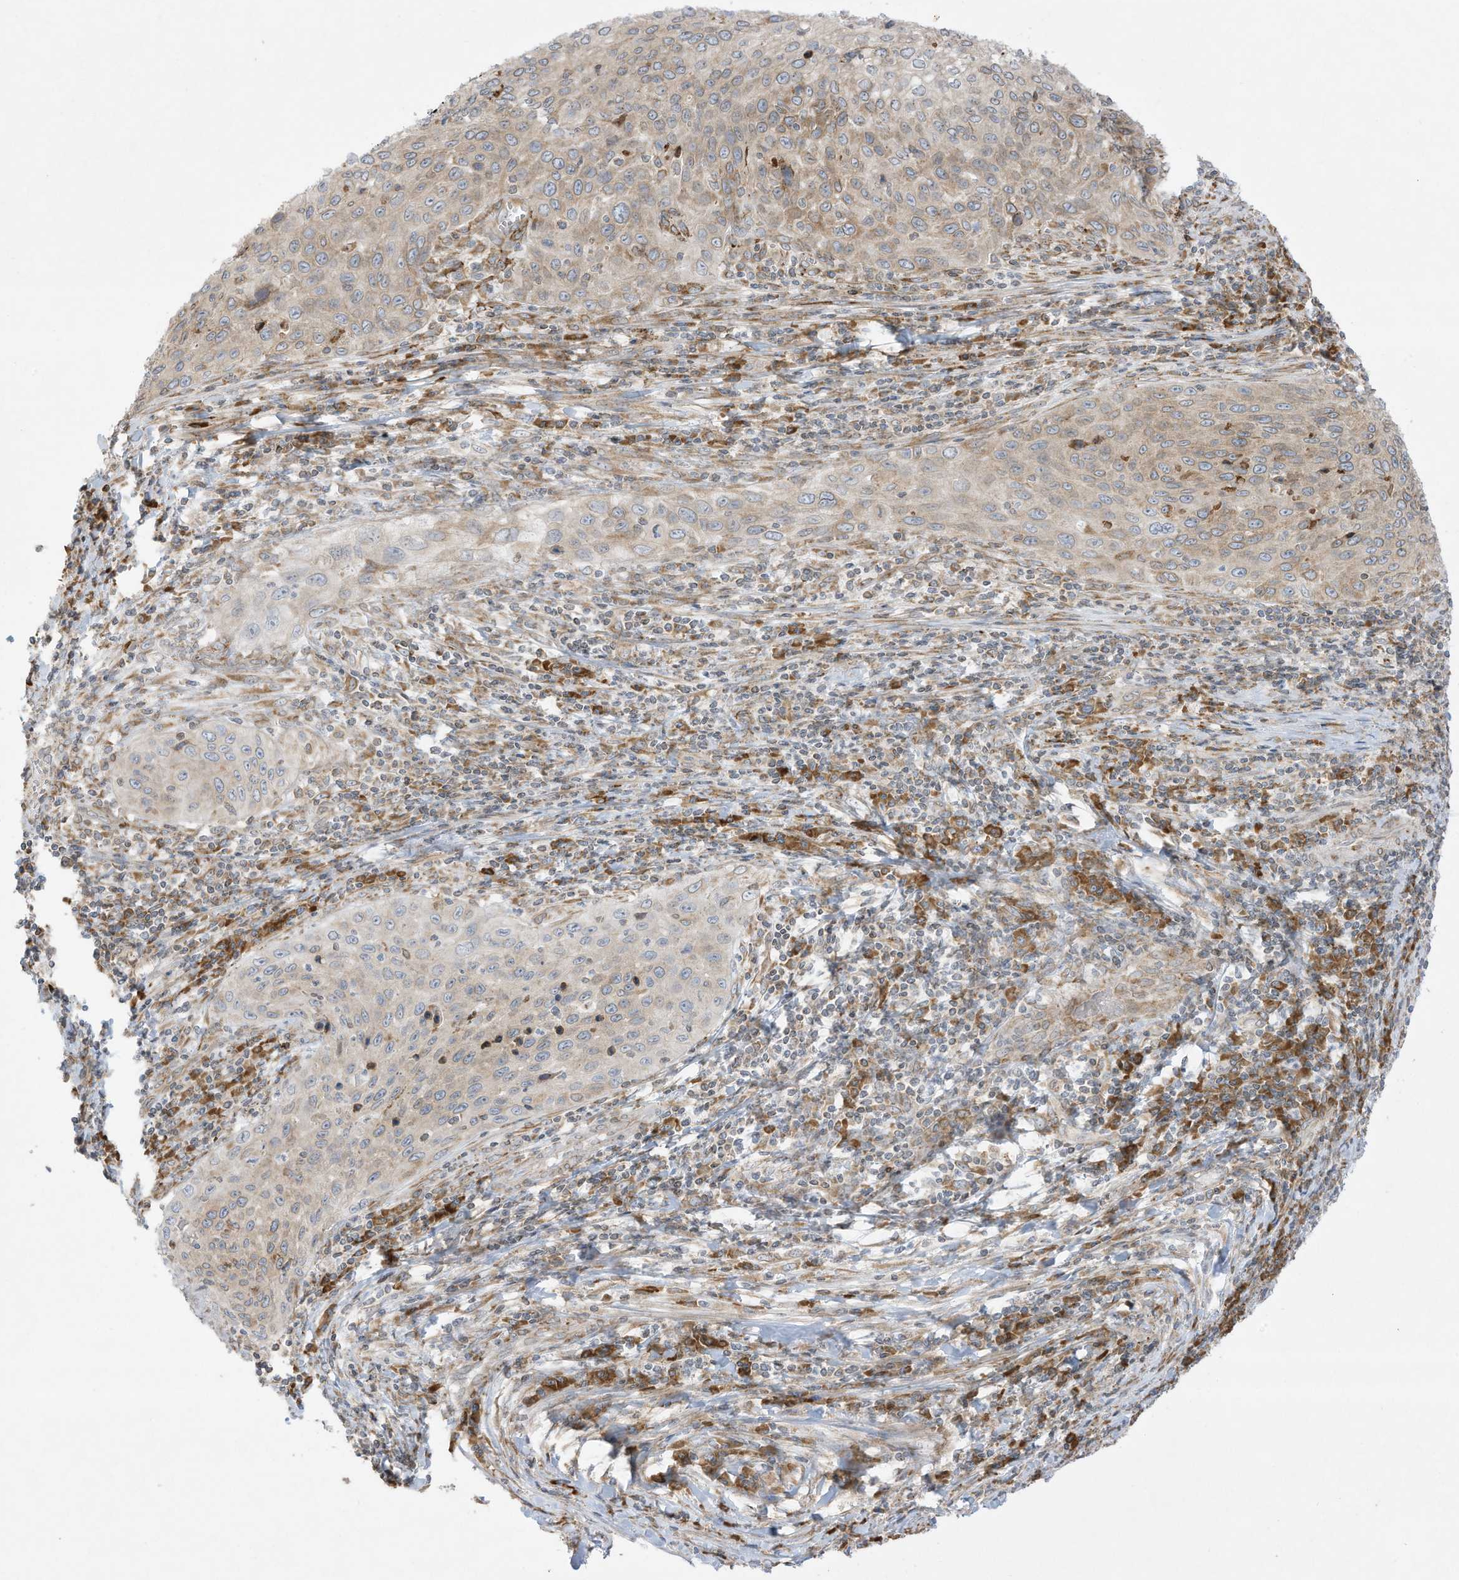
{"staining": {"intensity": "weak", "quantity": "<25%", "location": "cytoplasmic/membranous"}, "tissue": "cervical cancer", "cell_type": "Tumor cells", "image_type": "cancer", "snomed": [{"axis": "morphology", "description": "Squamous cell carcinoma, NOS"}, {"axis": "topography", "description": "Cervix"}], "caption": "Human cervical cancer (squamous cell carcinoma) stained for a protein using immunohistochemistry shows no positivity in tumor cells.", "gene": "PTK6", "patient": {"sex": "female", "age": 32}}